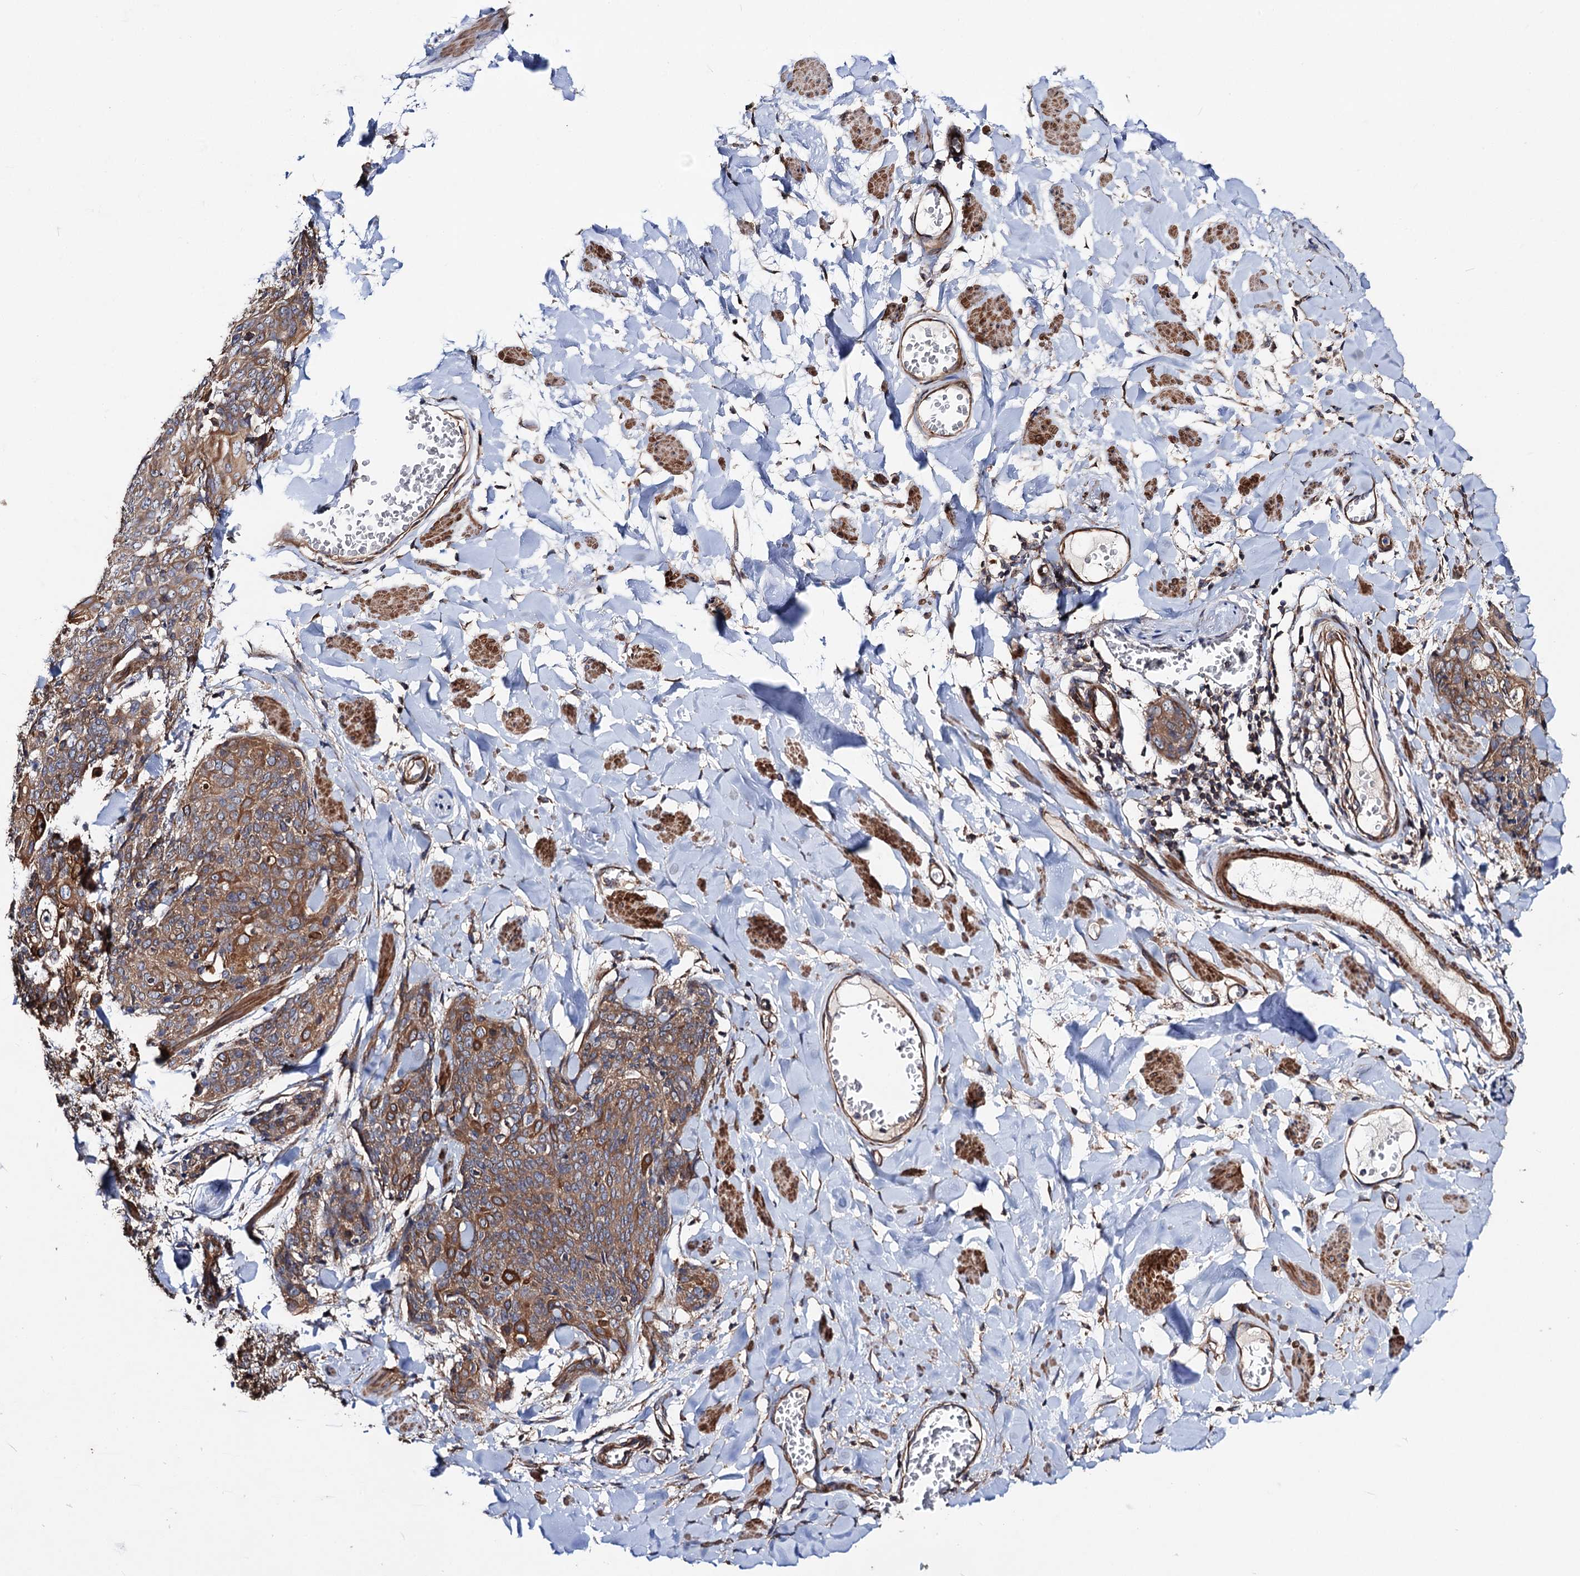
{"staining": {"intensity": "moderate", "quantity": ">75%", "location": "cytoplasmic/membranous"}, "tissue": "skin cancer", "cell_type": "Tumor cells", "image_type": "cancer", "snomed": [{"axis": "morphology", "description": "Squamous cell carcinoma, NOS"}, {"axis": "topography", "description": "Skin"}, {"axis": "topography", "description": "Vulva"}], "caption": "IHC staining of skin cancer, which displays medium levels of moderate cytoplasmic/membranous expression in approximately >75% of tumor cells indicating moderate cytoplasmic/membranous protein positivity. The staining was performed using DAB (3,3'-diaminobenzidine) (brown) for protein detection and nuclei were counterstained in hematoxylin (blue).", "gene": "DYDC1", "patient": {"sex": "female", "age": 85}}